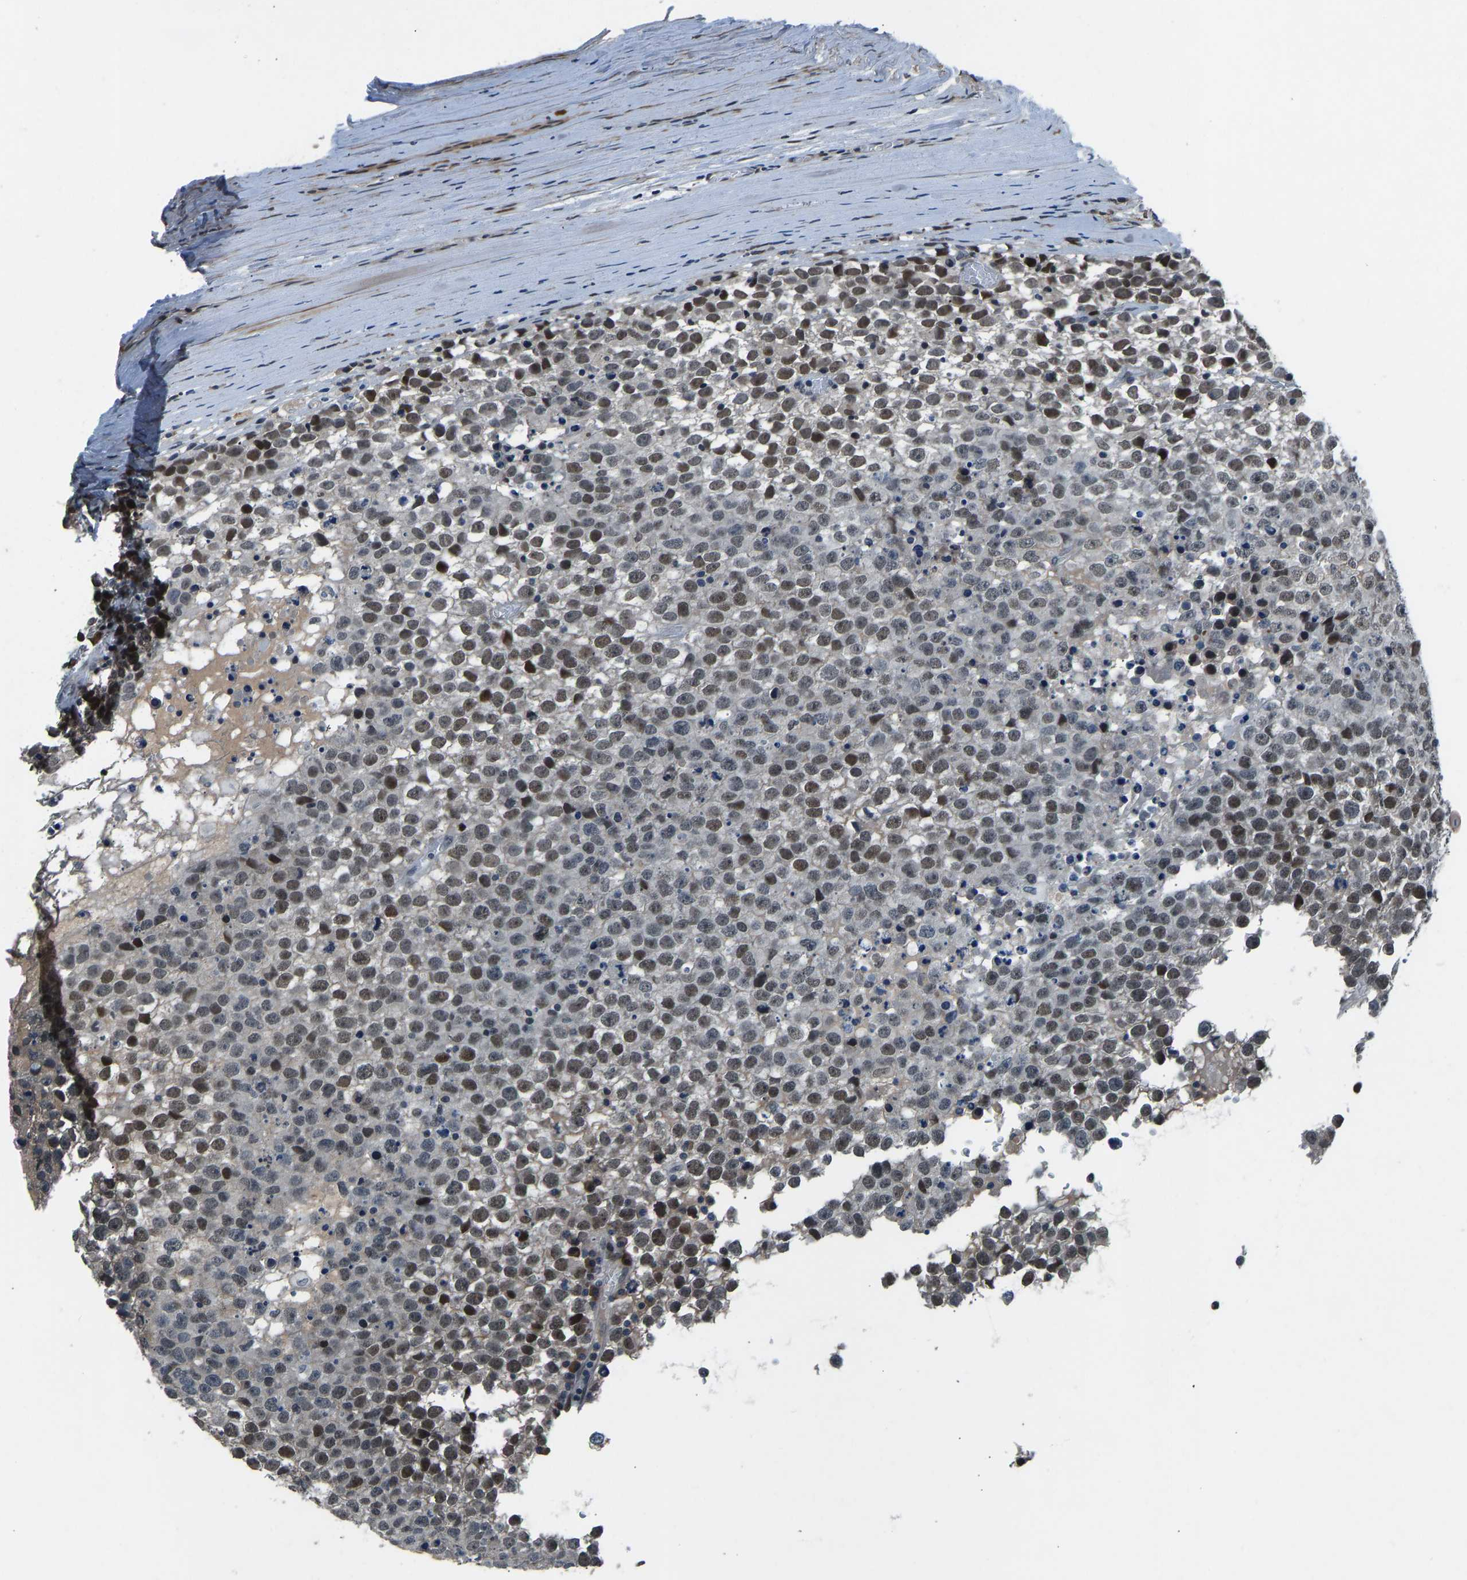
{"staining": {"intensity": "moderate", "quantity": ">75%", "location": "nuclear"}, "tissue": "testis cancer", "cell_type": "Tumor cells", "image_type": "cancer", "snomed": [{"axis": "morphology", "description": "Seminoma, NOS"}, {"axis": "topography", "description": "Testis"}], "caption": "The histopathology image displays a brown stain indicating the presence of a protein in the nuclear of tumor cells in seminoma (testis).", "gene": "RLIM", "patient": {"sex": "male", "age": 65}}